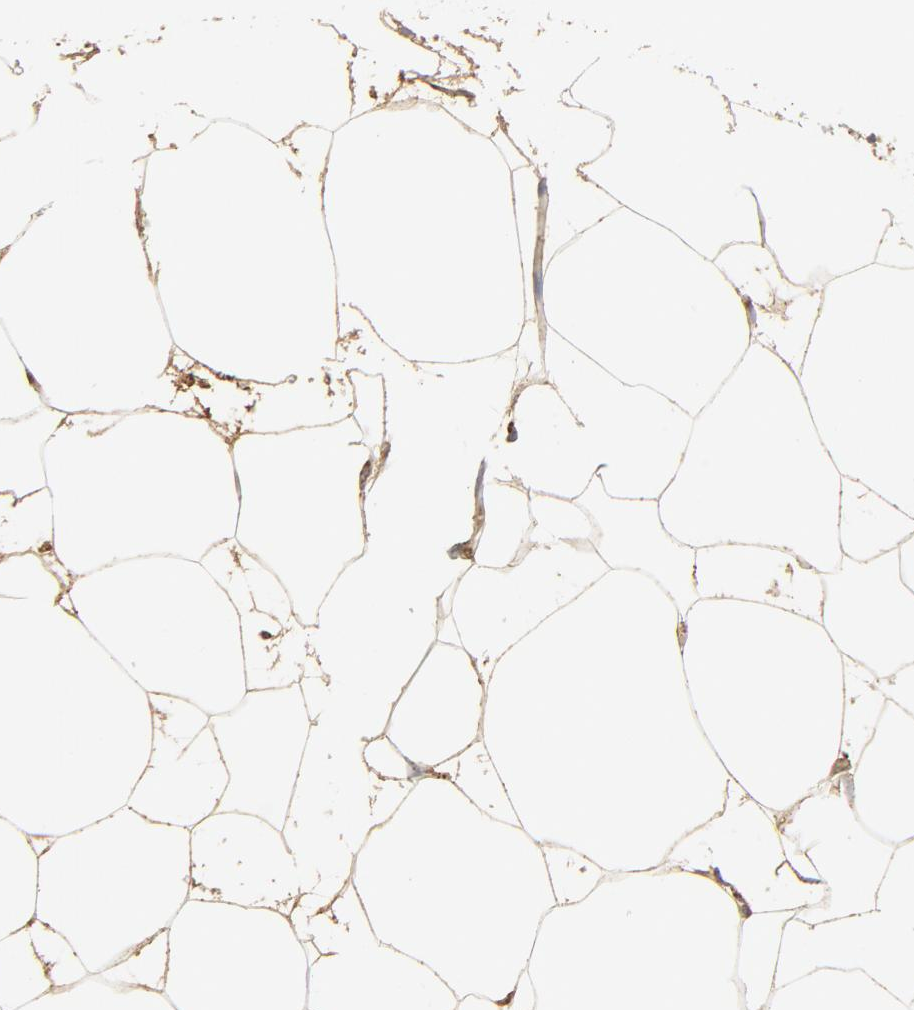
{"staining": {"intensity": "moderate", "quantity": "25%-75%", "location": "cytoplasmic/membranous"}, "tissue": "adipose tissue", "cell_type": "Adipocytes", "image_type": "normal", "snomed": [{"axis": "morphology", "description": "Normal tissue, NOS"}, {"axis": "morphology", "description": "Duct carcinoma"}, {"axis": "topography", "description": "Breast"}, {"axis": "topography", "description": "Adipose tissue"}], "caption": "A brown stain shows moderate cytoplasmic/membranous positivity of a protein in adipocytes of normal adipose tissue.", "gene": "PCNX4", "patient": {"sex": "female", "age": 37}}